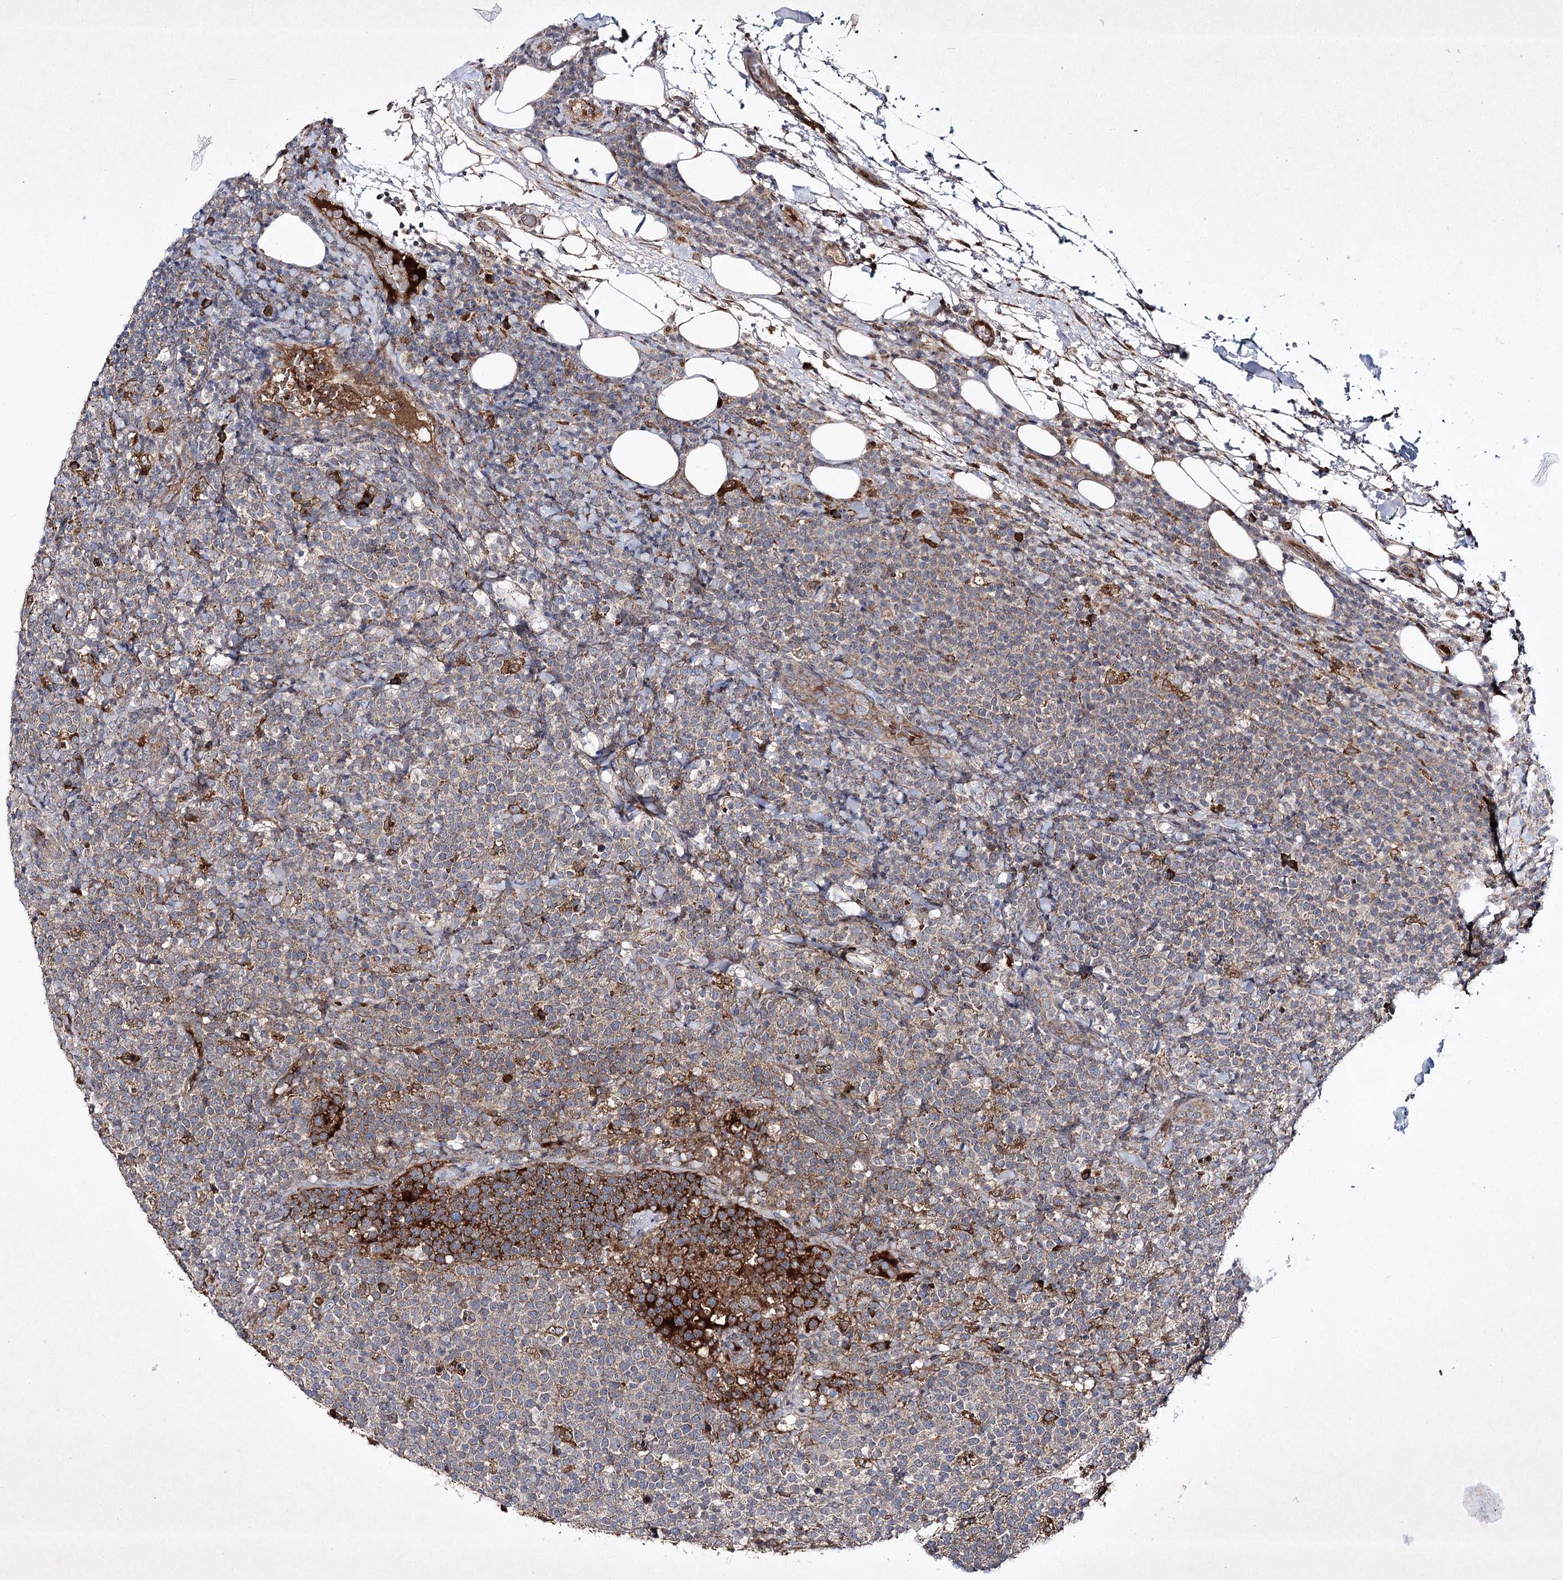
{"staining": {"intensity": "weak", "quantity": "25%-75%", "location": "cytoplasmic/membranous"}, "tissue": "lymphoma", "cell_type": "Tumor cells", "image_type": "cancer", "snomed": [{"axis": "morphology", "description": "Malignant lymphoma, non-Hodgkin's type, High grade"}, {"axis": "topography", "description": "Lymph node"}], "caption": "Weak cytoplasmic/membranous protein staining is identified in about 25%-75% of tumor cells in lymphoma. The staining was performed using DAB (3,3'-diaminobenzidine), with brown indicating positive protein expression. Nuclei are stained blue with hematoxylin.", "gene": "ALG9", "patient": {"sex": "male", "age": 61}}